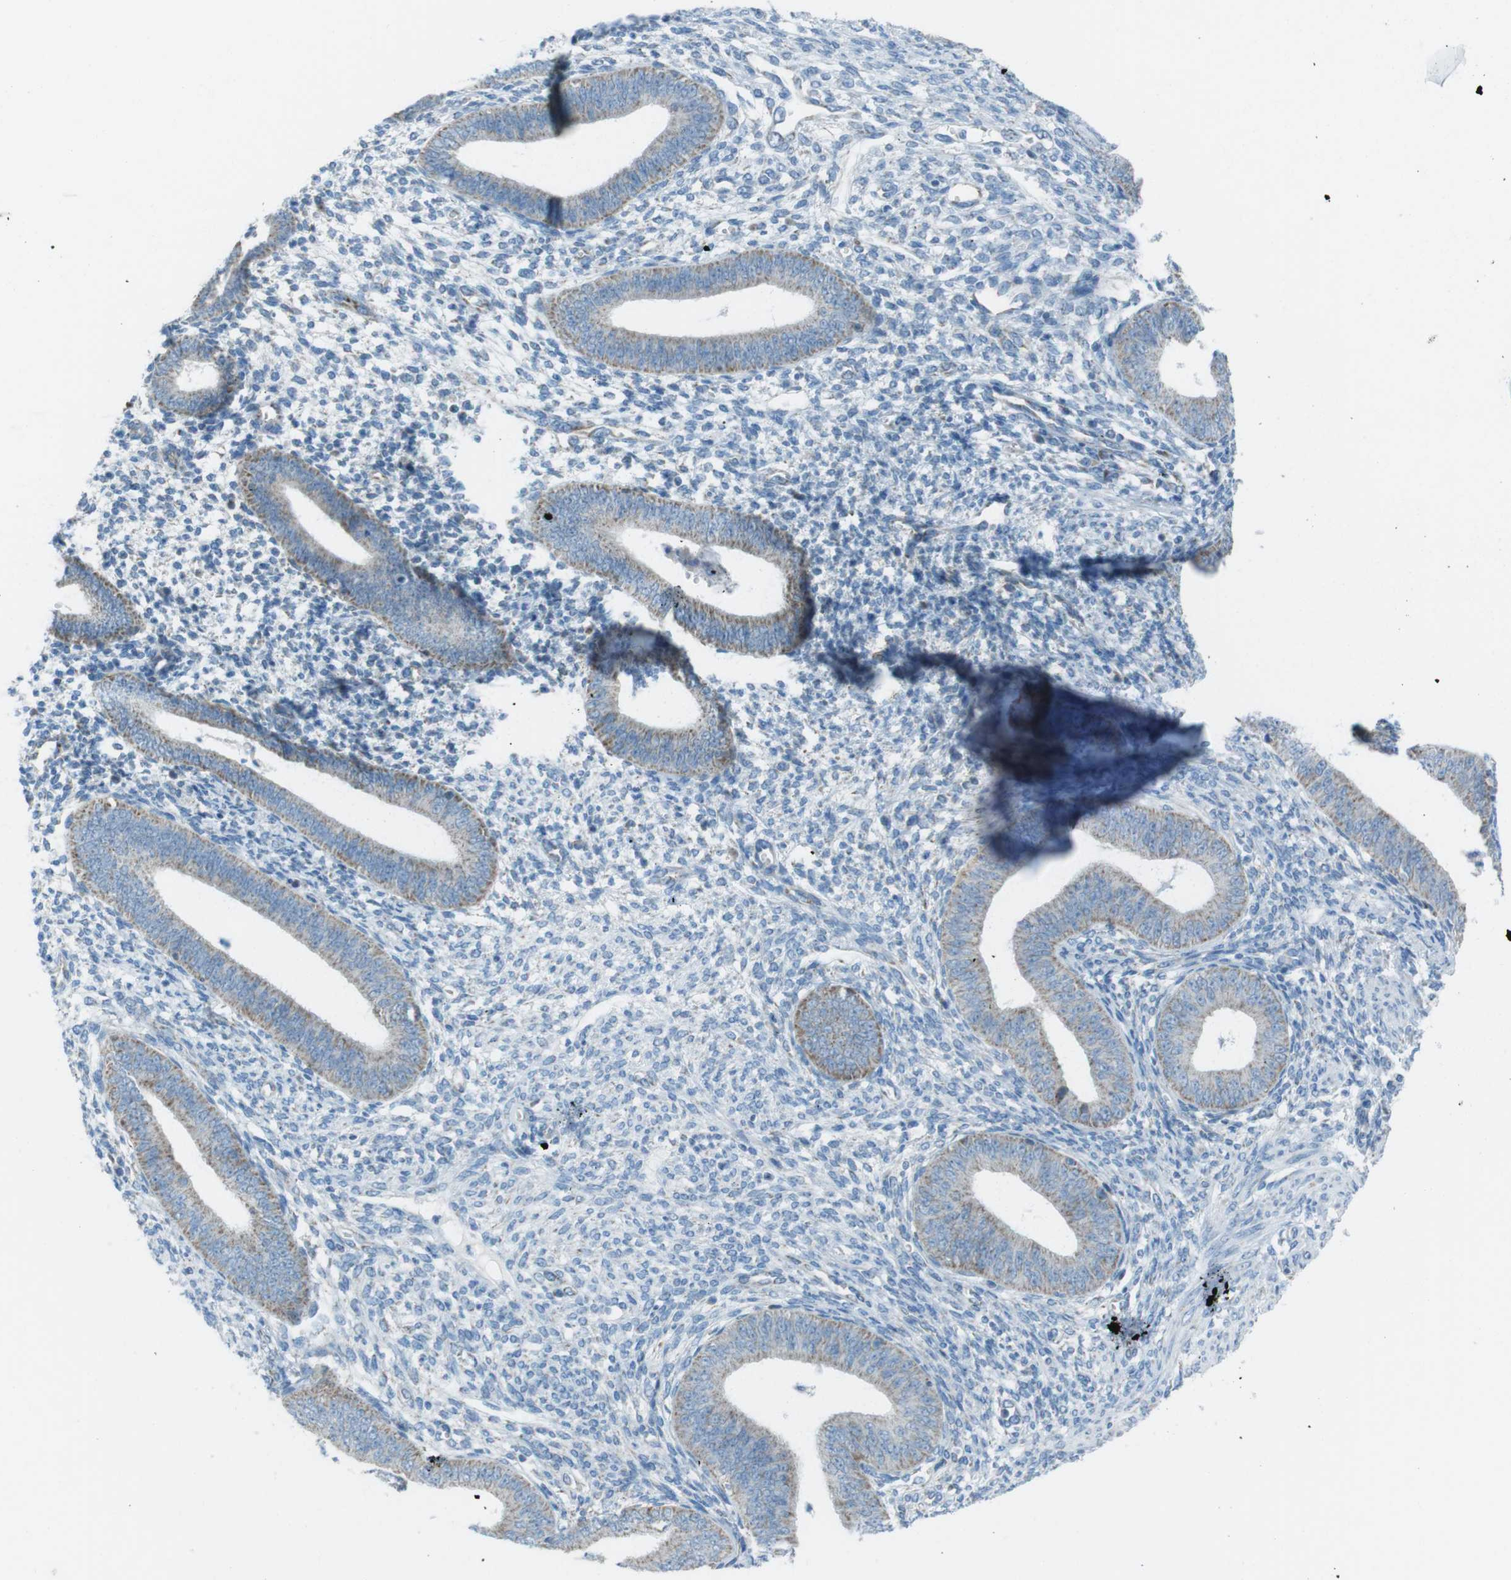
{"staining": {"intensity": "negative", "quantity": "none", "location": "none"}, "tissue": "endometrium", "cell_type": "Cells in endometrial stroma", "image_type": "normal", "snomed": [{"axis": "morphology", "description": "Normal tissue, NOS"}, {"axis": "topography", "description": "Endometrium"}], "caption": "The photomicrograph displays no staining of cells in endometrial stroma in benign endometrium.", "gene": "DNAJA3", "patient": {"sex": "female", "age": 35}}